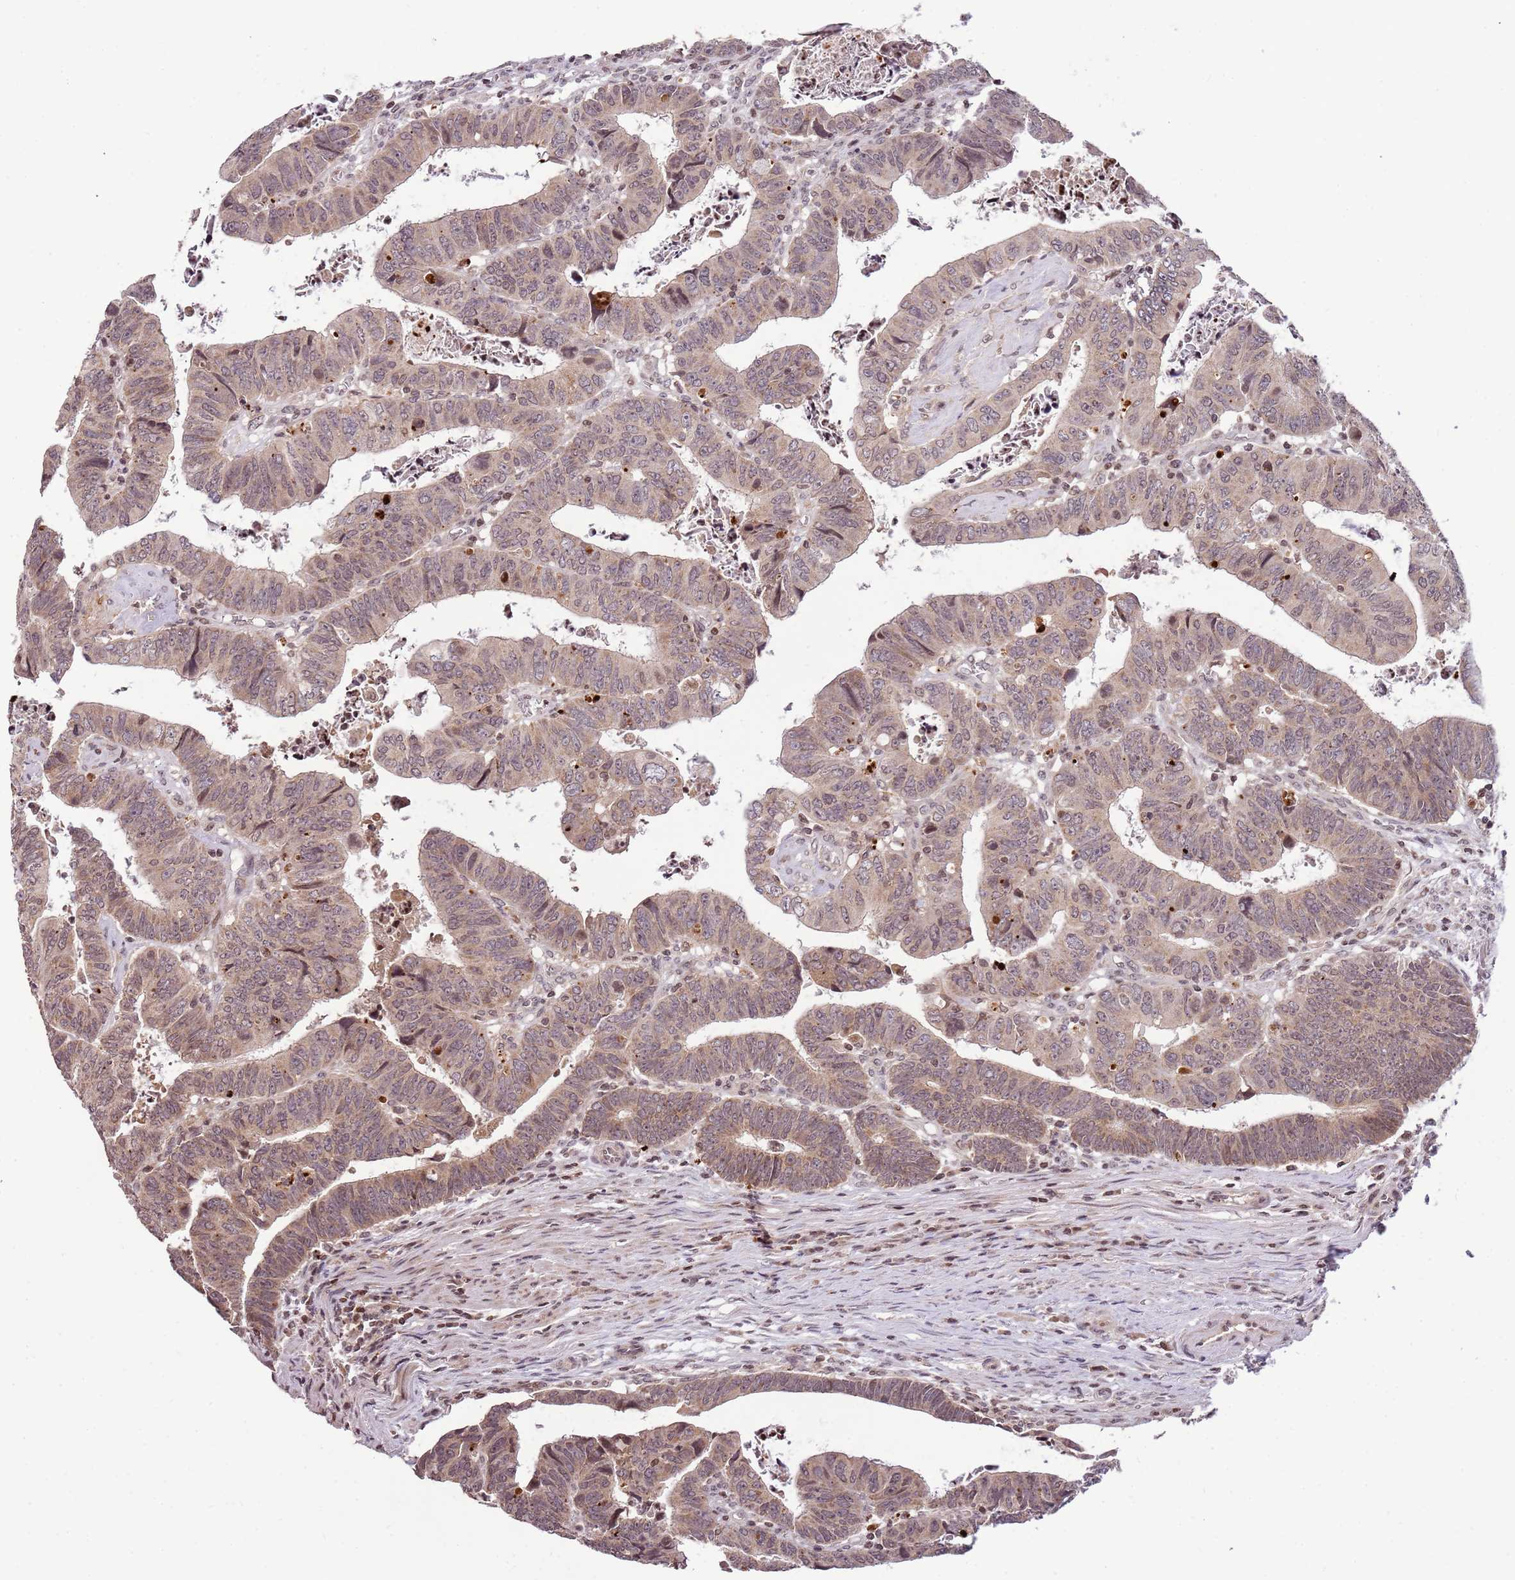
{"staining": {"intensity": "weak", "quantity": ">75%", "location": "cytoplasmic/membranous,nuclear"}, "tissue": "colorectal cancer", "cell_type": "Tumor cells", "image_type": "cancer", "snomed": [{"axis": "morphology", "description": "Normal tissue, NOS"}, {"axis": "morphology", "description": "Adenocarcinoma, NOS"}, {"axis": "topography", "description": "Rectum"}], "caption": "This is a histology image of IHC staining of colorectal adenocarcinoma, which shows weak staining in the cytoplasmic/membranous and nuclear of tumor cells.", "gene": "SAMSN1", "patient": {"sex": "female", "age": 65}}